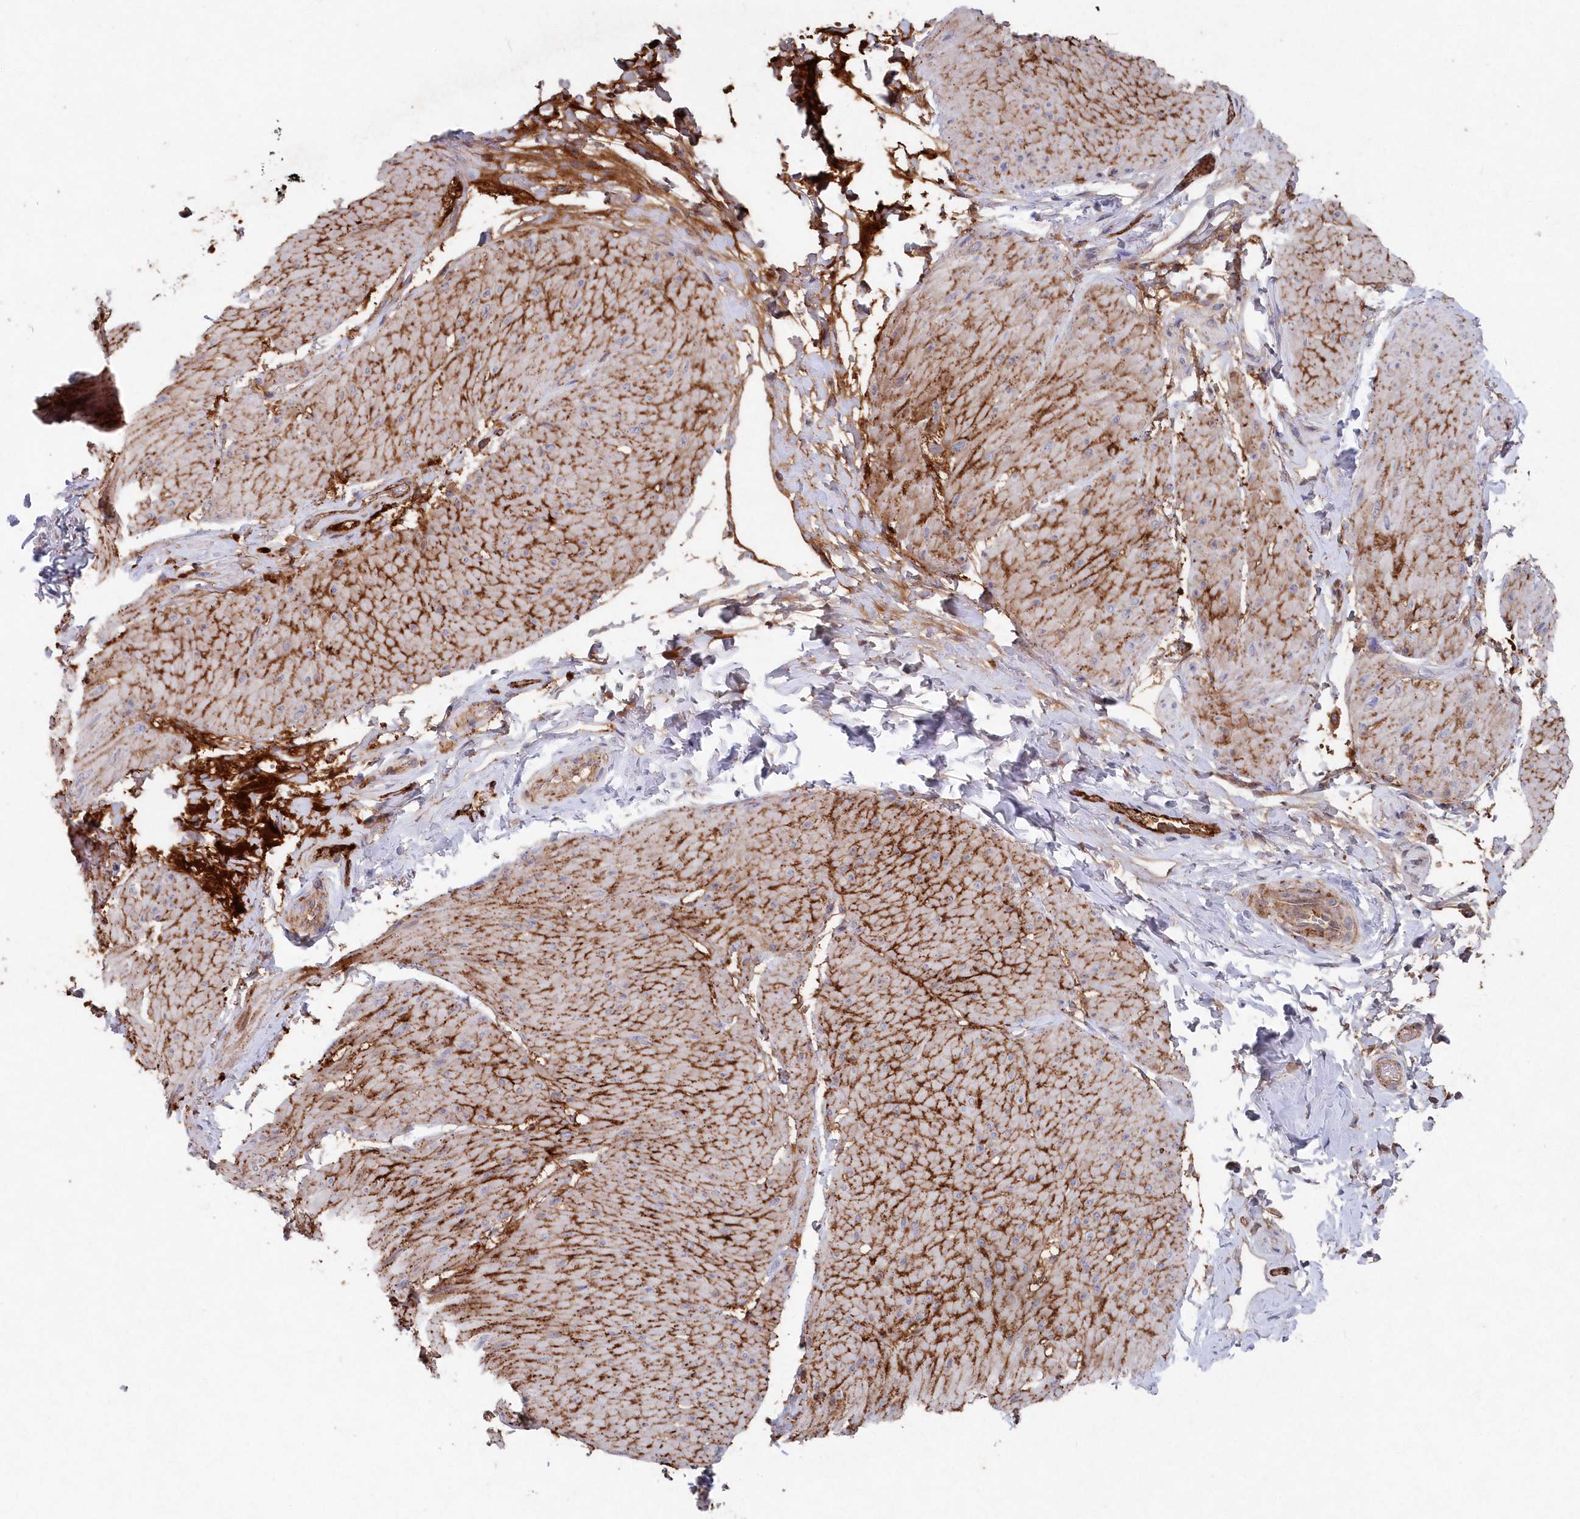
{"staining": {"intensity": "weak", "quantity": "25%-75%", "location": "cytoplasmic/membranous"}, "tissue": "smooth muscle", "cell_type": "Smooth muscle cells", "image_type": "normal", "snomed": [{"axis": "morphology", "description": "Urothelial carcinoma, High grade"}, {"axis": "topography", "description": "Urinary bladder"}], "caption": "This is a photomicrograph of immunohistochemistry staining of unremarkable smooth muscle, which shows weak staining in the cytoplasmic/membranous of smooth muscle cells.", "gene": "ABHD14B", "patient": {"sex": "male", "age": 46}}